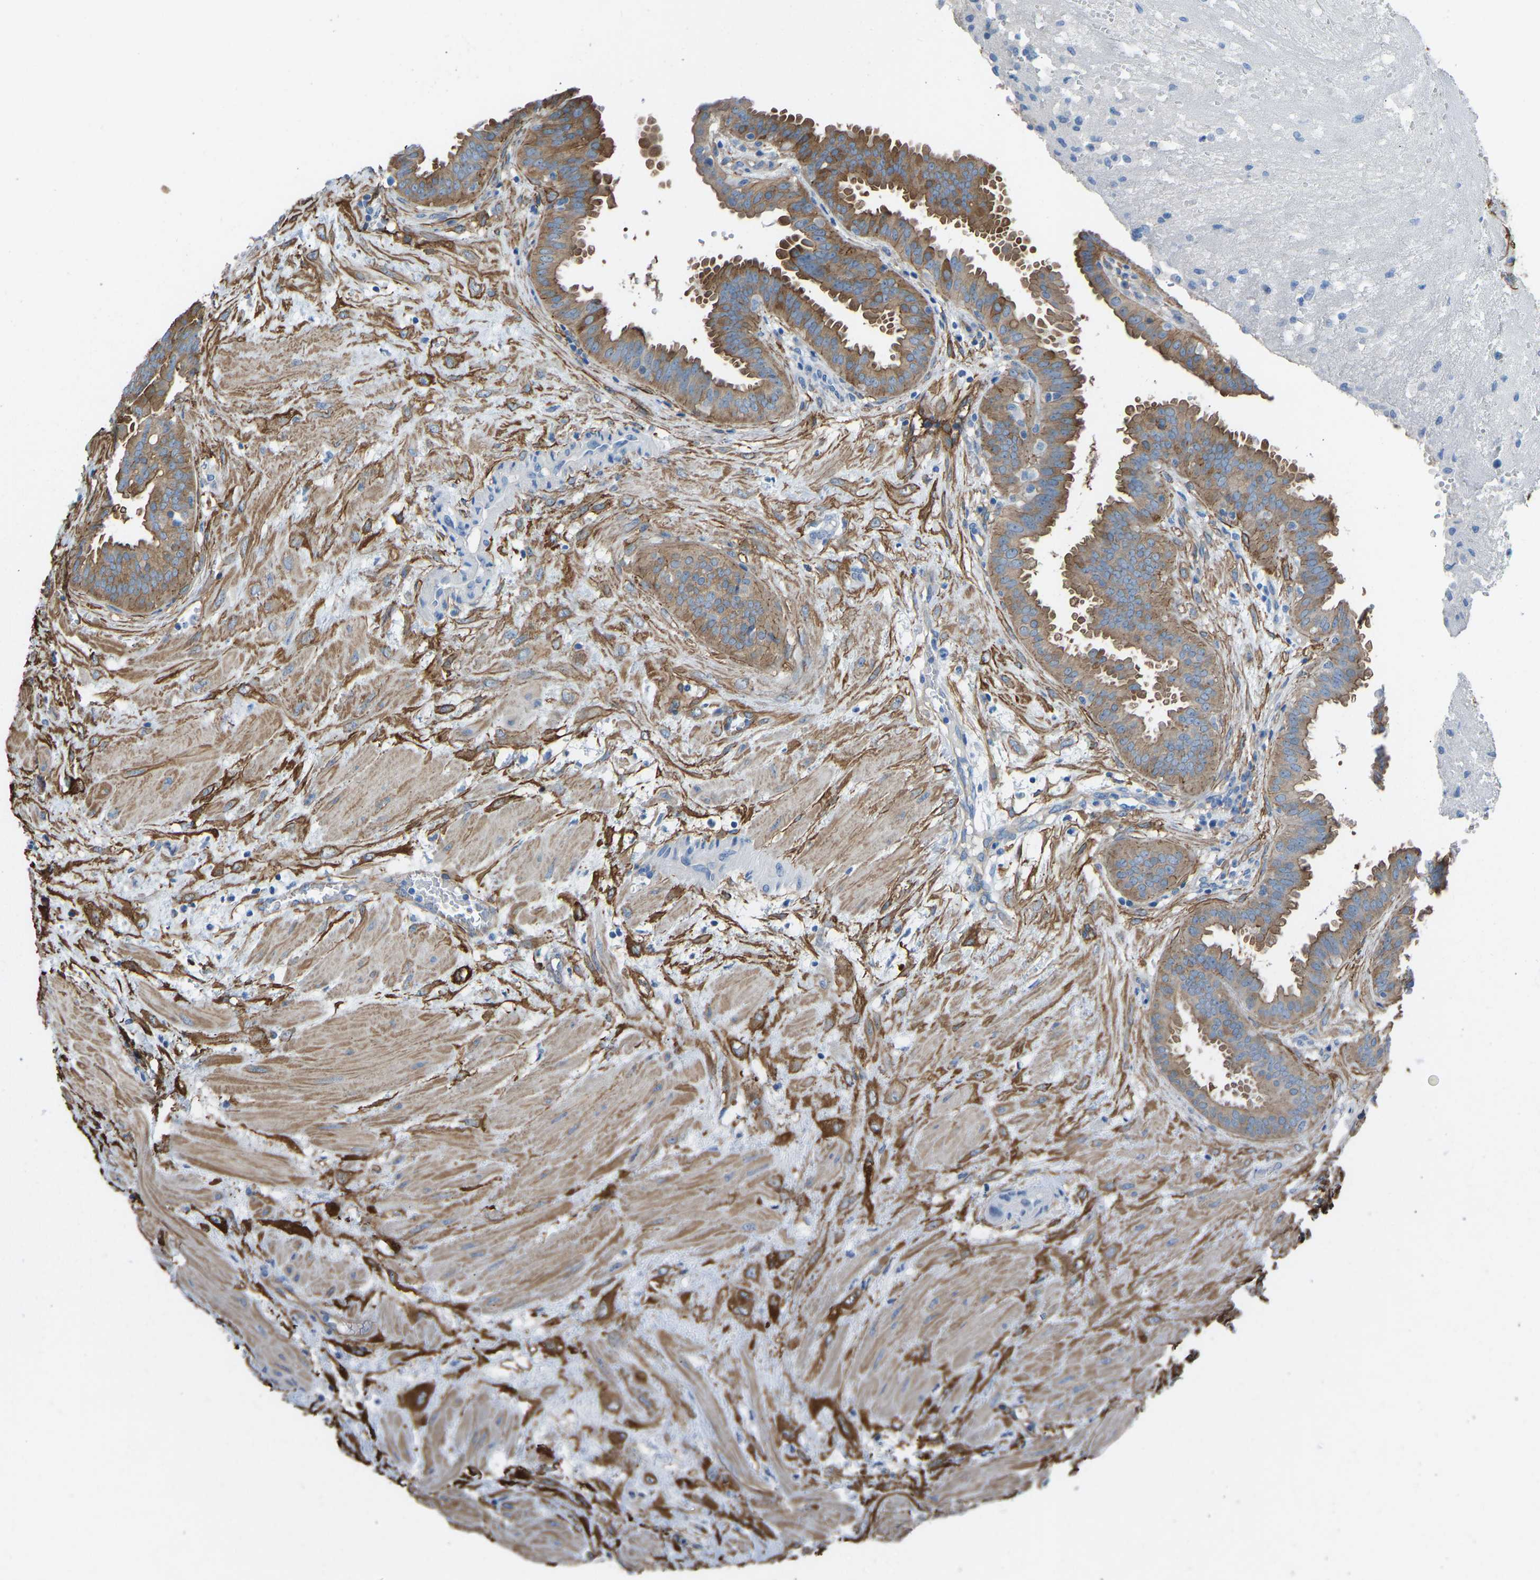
{"staining": {"intensity": "strong", "quantity": ">75%", "location": "cytoplasmic/membranous"}, "tissue": "fallopian tube", "cell_type": "Glandular cells", "image_type": "normal", "snomed": [{"axis": "morphology", "description": "Normal tissue, NOS"}, {"axis": "topography", "description": "Fallopian tube"}, {"axis": "topography", "description": "Placenta"}], "caption": "Immunohistochemistry (IHC) micrograph of benign fallopian tube: fallopian tube stained using IHC displays high levels of strong protein expression localized specifically in the cytoplasmic/membranous of glandular cells, appearing as a cytoplasmic/membranous brown color.", "gene": "MYH10", "patient": {"sex": "female", "age": 32}}